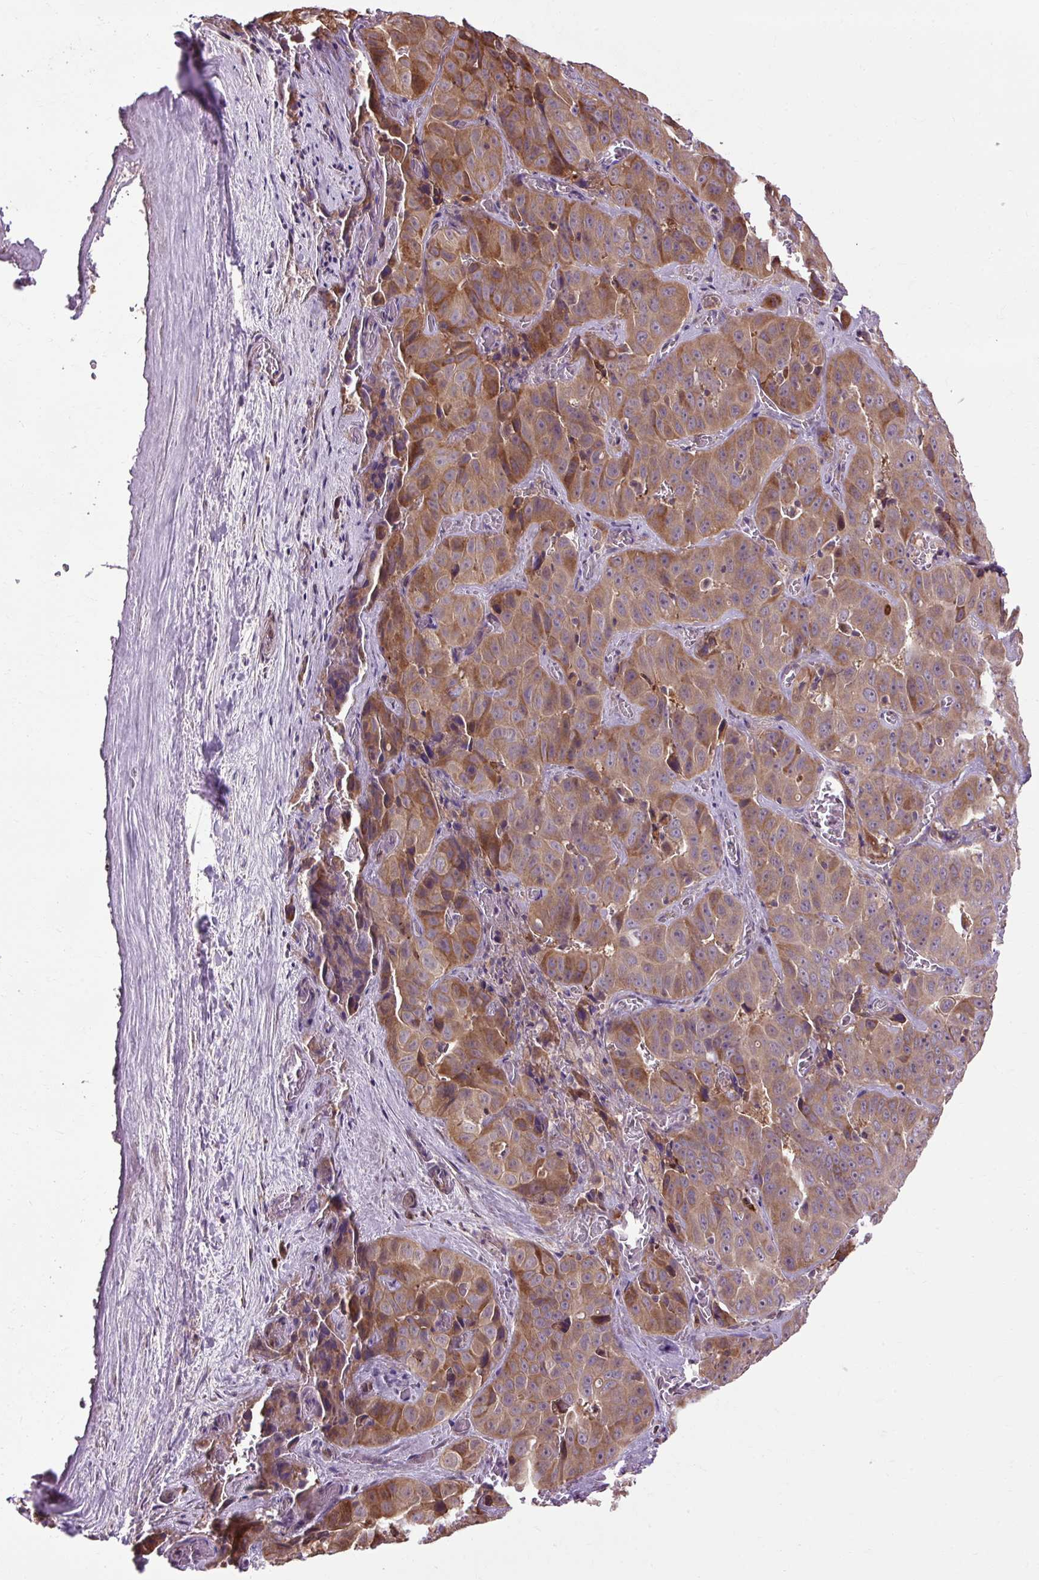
{"staining": {"intensity": "moderate", "quantity": ">75%", "location": "cytoplasmic/membranous"}, "tissue": "liver cancer", "cell_type": "Tumor cells", "image_type": "cancer", "snomed": [{"axis": "morphology", "description": "Cholangiocarcinoma"}, {"axis": "topography", "description": "Liver"}], "caption": "Liver cholangiocarcinoma stained with immunohistochemistry (IHC) demonstrates moderate cytoplasmic/membranous expression in approximately >75% of tumor cells.", "gene": "FLRT1", "patient": {"sex": "female", "age": 52}}